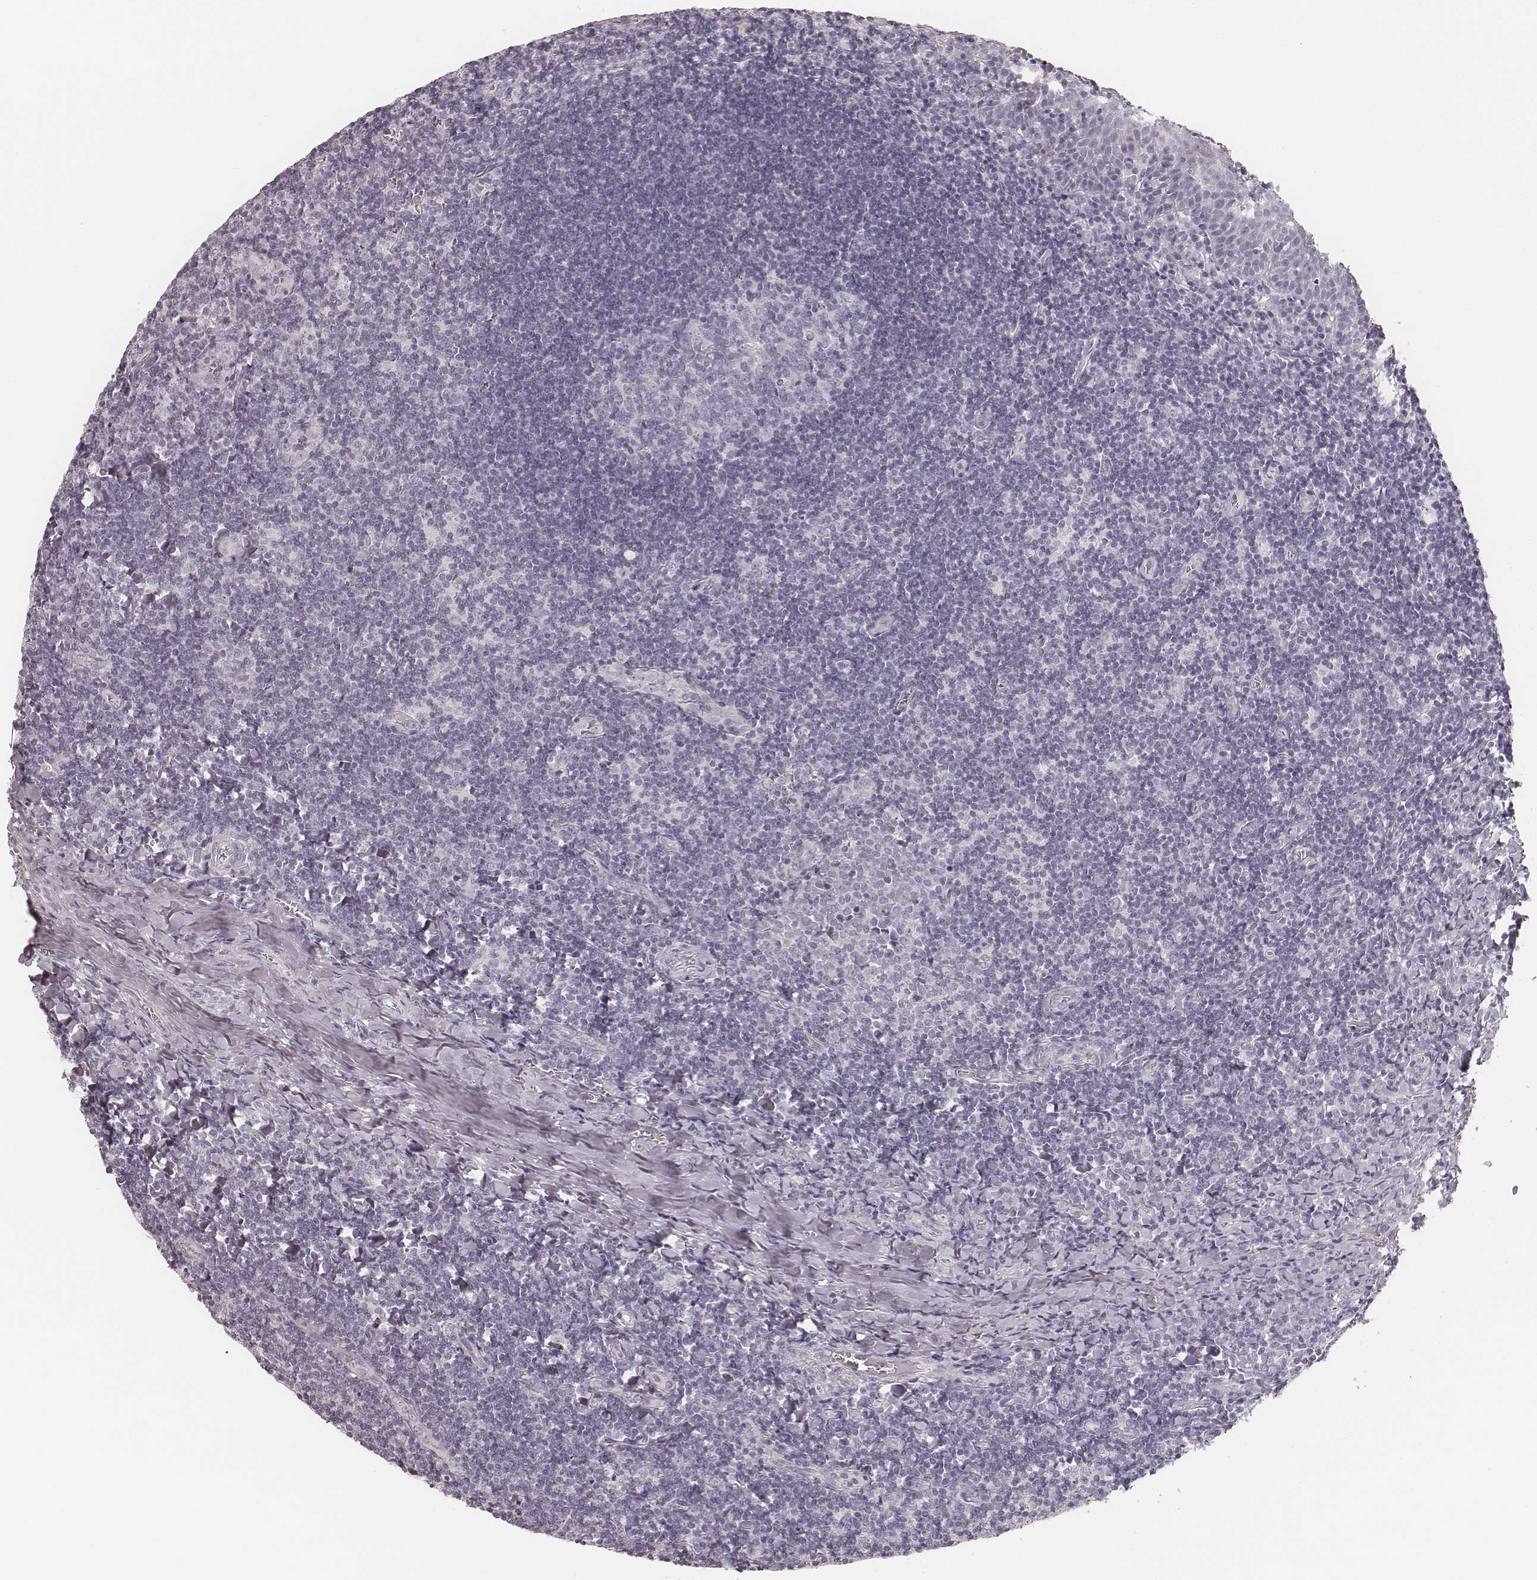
{"staining": {"intensity": "negative", "quantity": "none", "location": "none"}, "tissue": "tonsil", "cell_type": "Germinal center cells", "image_type": "normal", "snomed": [{"axis": "morphology", "description": "Normal tissue, NOS"}, {"axis": "morphology", "description": "Inflammation, NOS"}, {"axis": "topography", "description": "Tonsil"}], "caption": "This is an immunohistochemistry (IHC) image of unremarkable human tonsil. There is no expression in germinal center cells.", "gene": "HNF4G", "patient": {"sex": "female", "age": 31}}